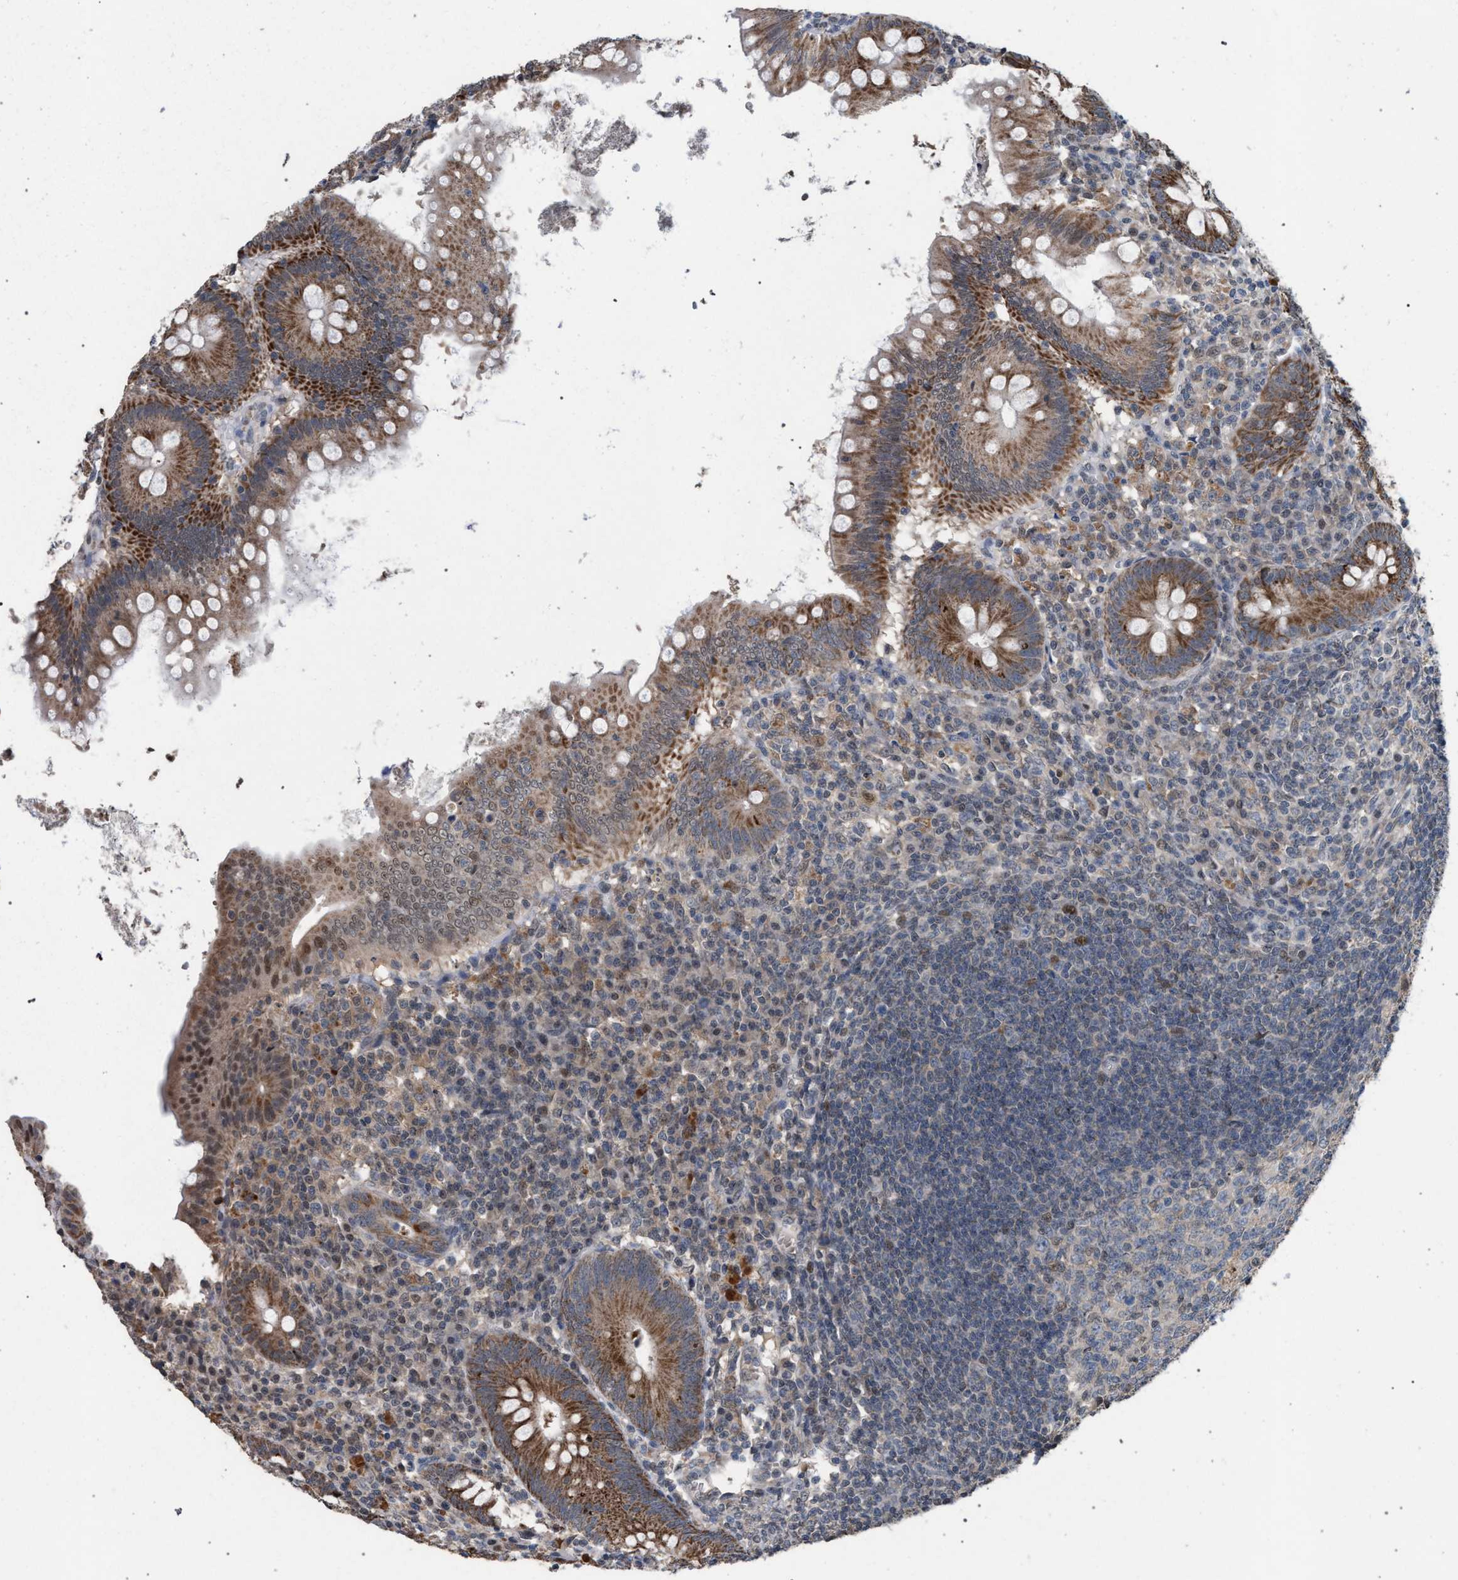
{"staining": {"intensity": "strong", "quantity": ">75%", "location": "cytoplasmic/membranous"}, "tissue": "appendix", "cell_type": "Glandular cells", "image_type": "normal", "snomed": [{"axis": "morphology", "description": "Normal tissue, NOS"}, {"axis": "topography", "description": "Appendix"}], "caption": "This is a photomicrograph of IHC staining of benign appendix, which shows strong staining in the cytoplasmic/membranous of glandular cells.", "gene": "TECPR1", "patient": {"sex": "male", "age": 56}}